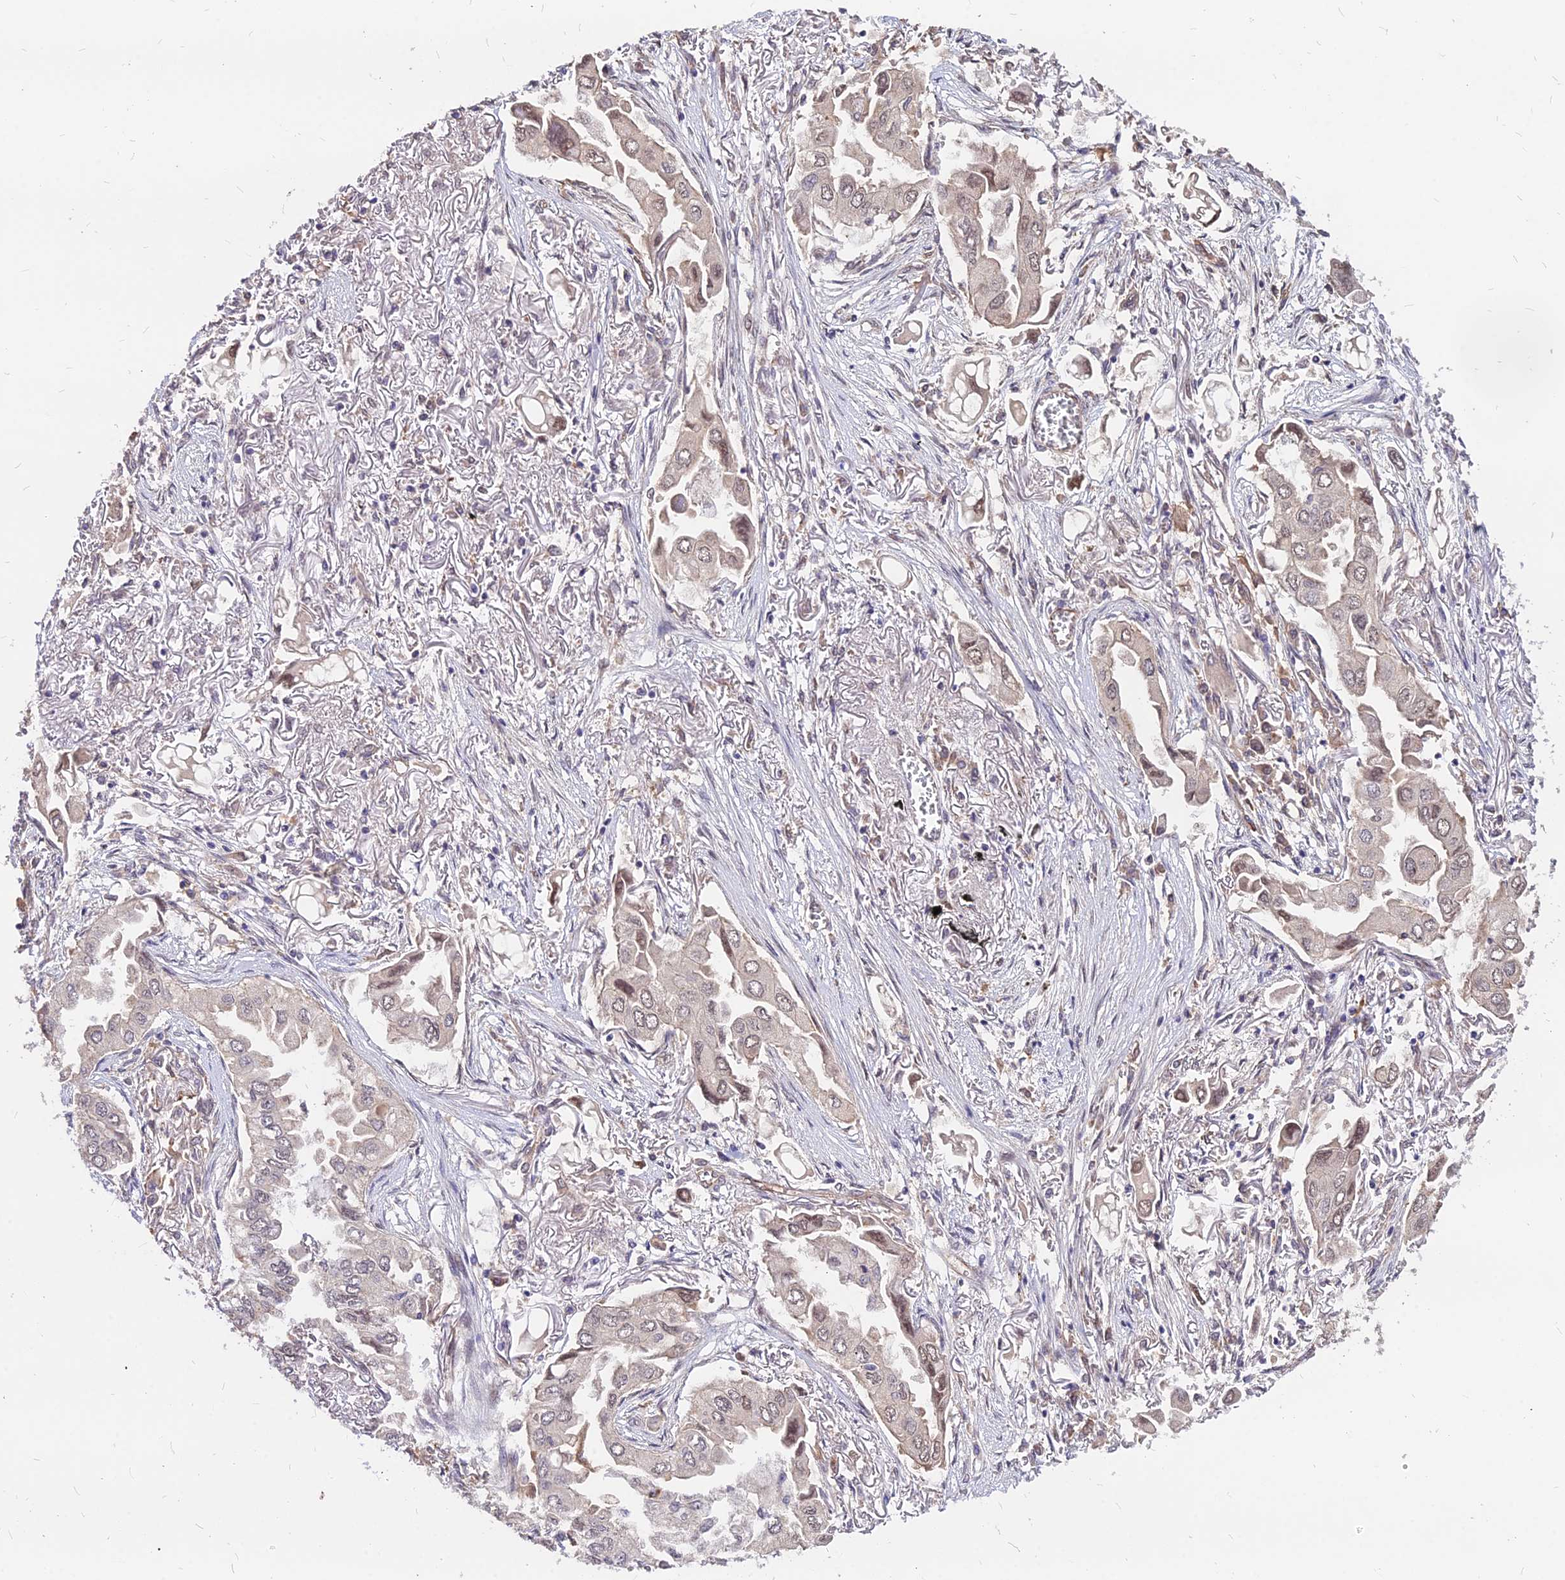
{"staining": {"intensity": "weak", "quantity": "25%-75%", "location": "nuclear"}, "tissue": "lung cancer", "cell_type": "Tumor cells", "image_type": "cancer", "snomed": [{"axis": "morphology", "description": "Adenocarcinoma, NOS"}, {"axis": "topography", "description": "Lung"}], "caption": "A low amount of weak nuclear expression is seen in about 25%-75% of tumor cells in lung cancer (adenocarcinoma) tissue.", "gene": "C11orf68", "patient": {"sex": "female", "age": 76}}